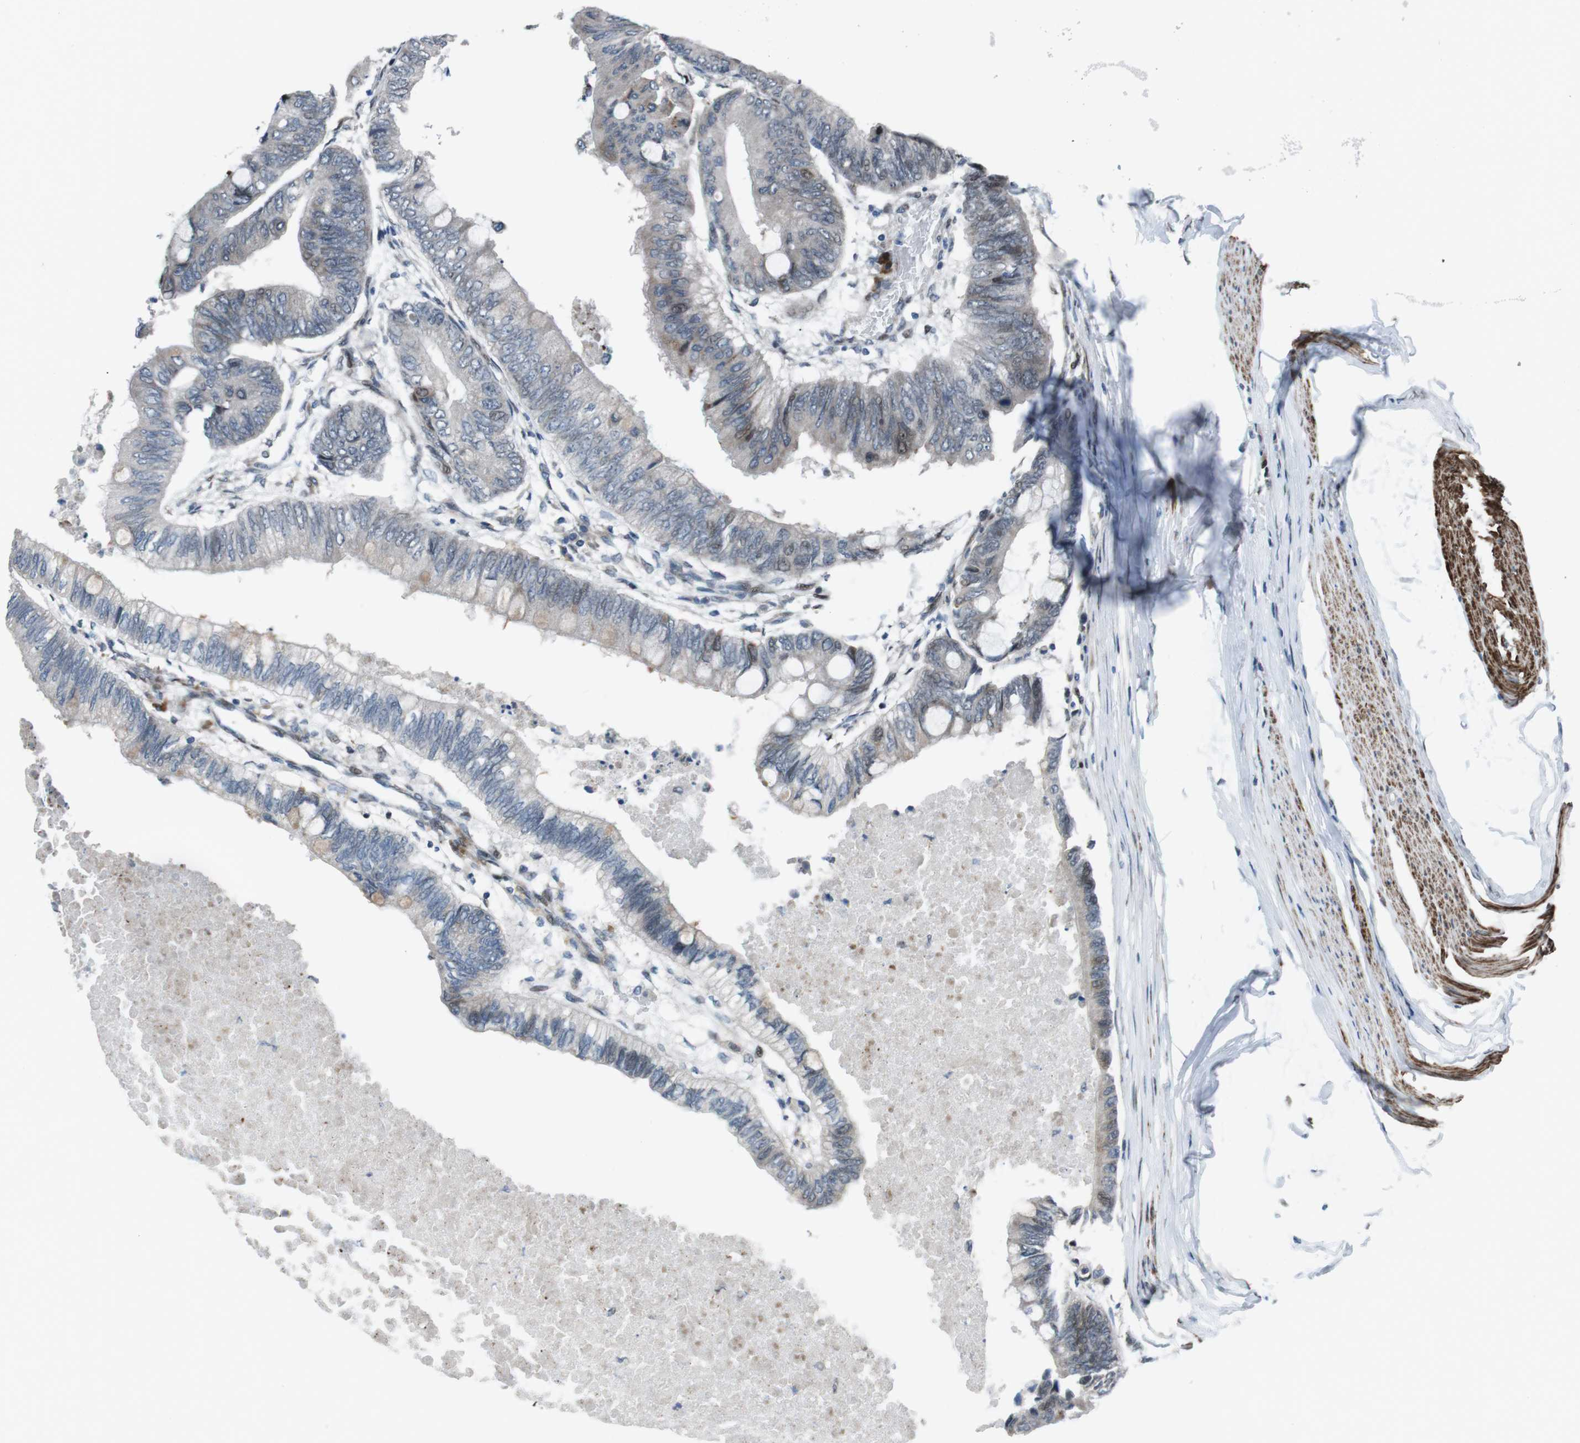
{"staining": {"intensity": "weak", "quantity": "<25%", "location": "nuclear"}, "tissue": "colorectal cancer", "cell_type": "Tumor cells", "image_type": "cancer", "snomed": [{"axis": "morphology", "description": "Normal tissue, NOS"}, {"axis": "morphology", "description": "Adenocarcinoma, NOS"}, {"axis": "topography", "description": "Rectum"}, {"axis": "topography", "description": "Peripheral nerve tissue"}], "caption": "Colorectal adenocarcinoma was stained to show a protein in brown. There is no significant expression in tumor cells. (Stains: DAB (3,3'-diaminobenzidine) immunohistochemistry with hematoxylin counter stain, Microscopy: brightfield microscopy at high magnification).", "gene": "PBRM1", "patient": {"sex": "male", "age": 92}}